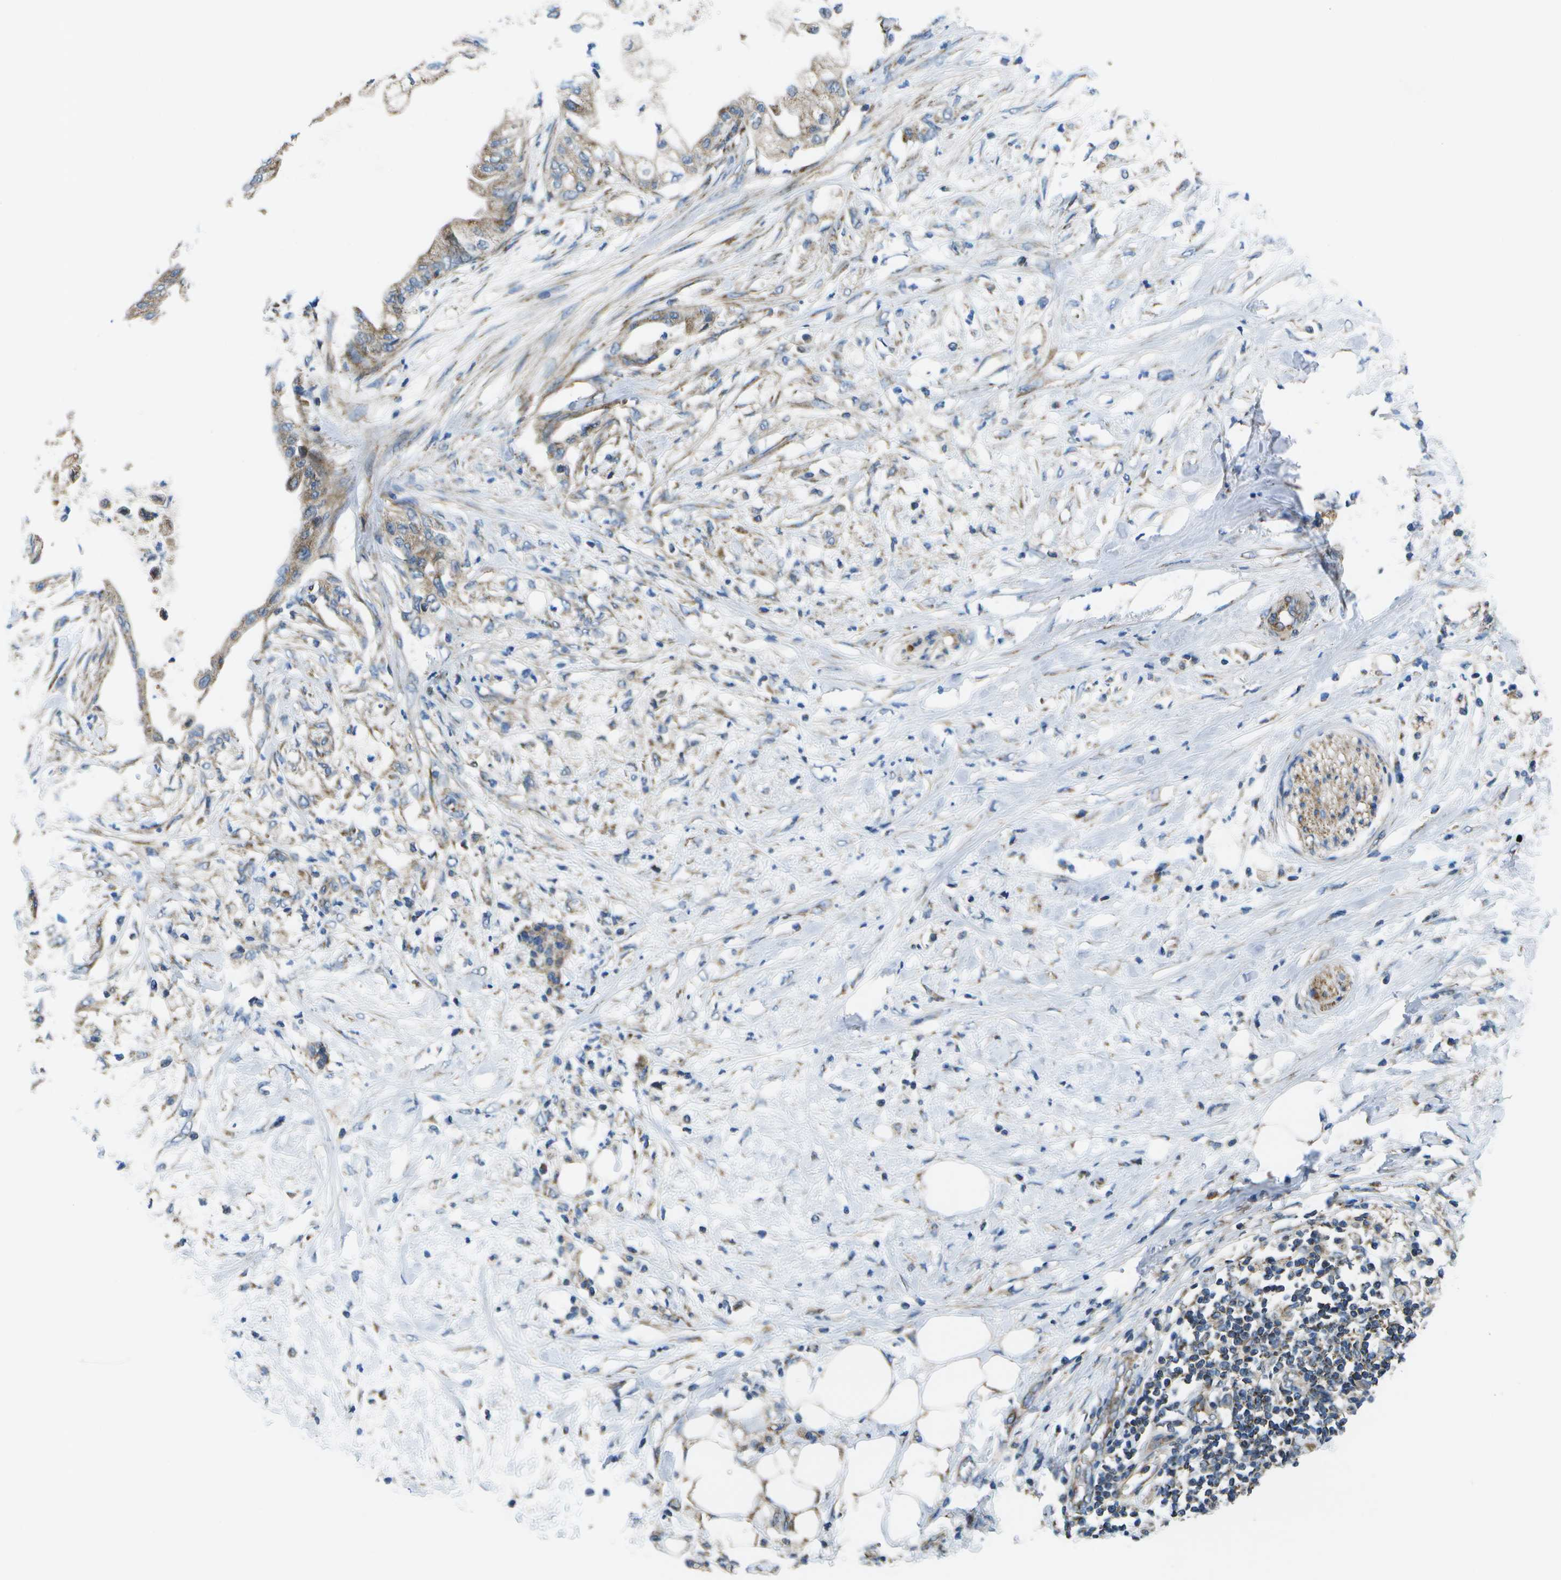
{"staining": {"intensity": "weak", "quantity": "25%-75%", "location": "cytoplasmic/membranous"}, "tissue": "pancreatic cancer", "cell_type": "Tumor cells", "image_type": "cancer", "snomed": [{"axis": "morphology", "description": "Normal tissue, NOS"}, {"axis": "morphology", "description": "Adenocarcinoma, NOS"}, {"axis": "topography", "description": "Pancreas"}, {"axis": "topography", "description": "Duodenum"}], "caption": "Immunohistochemical staining of pancreatic cancer (adenocarcinoma) shows low levels of weak cytoplasmic/membranous protein expression in approximately 25%-75% of tumor cells. (Stains: DAB (3,3'-diaminobenzidine) in brown, nuclei in blue, Microscopy: brightfield microscopy at high magnification).", "gene": "MVK", "patient": {"sex": "female", "age": 60}}